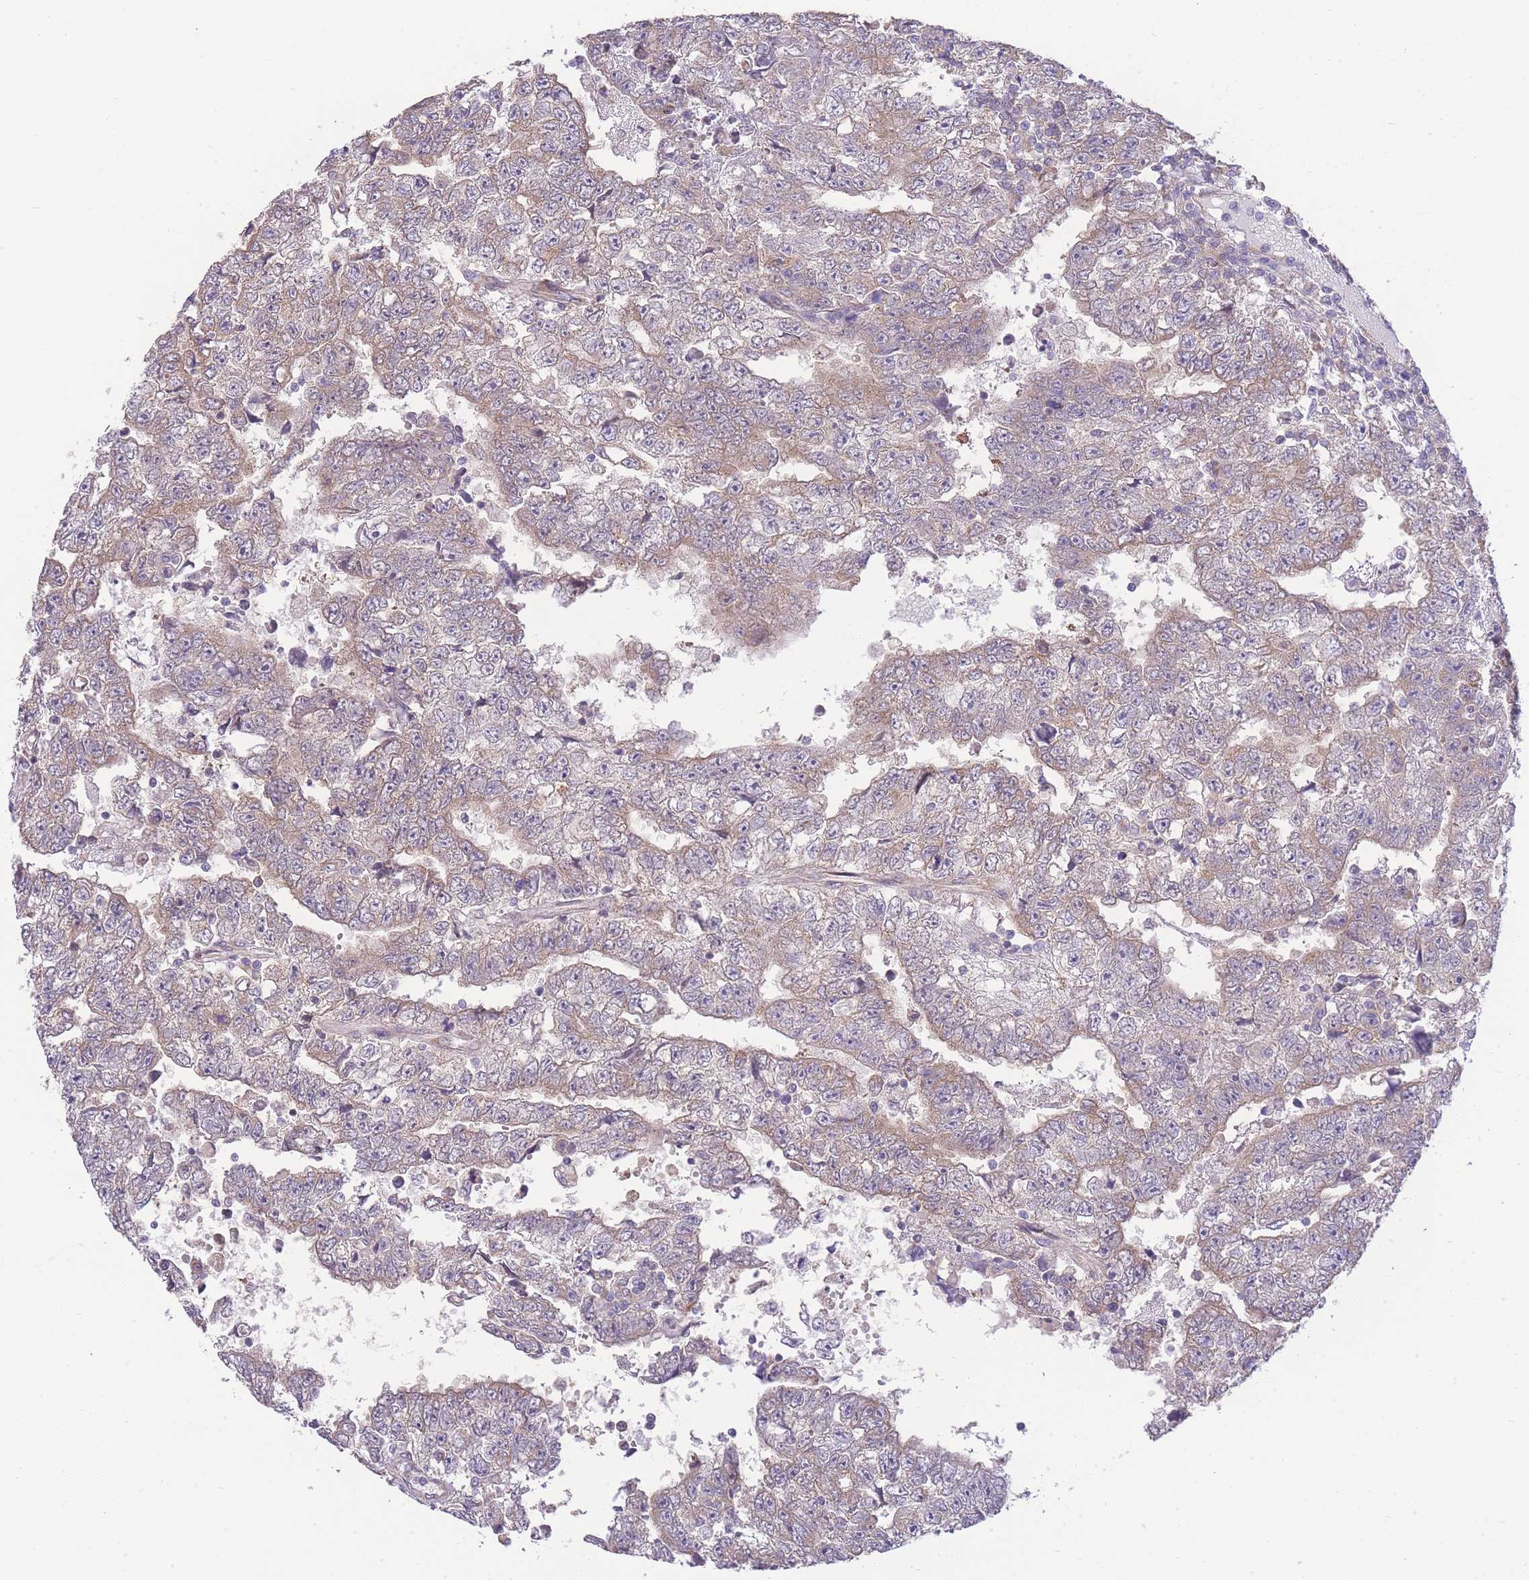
{"staining": {"intensity": "weak", "quantity": "<25%", "location": "cytoplasmic/membranous"}, "tissue": "testis cancer", "cell_type": "Tumor cells", "image_type": "cancer", "snomed": [{"axis": "morphology", "description": "Carcinoma, Embryonal, NOS"}, {"axis": "topography", "description": "Testis"}], "caption": "The immunohistochemistry photomicrograph has no significant positivity in tumor cells of testis cancer tissue. The staining was performed using DAB (3,3'-diaminobenzidine) to visualize the protein expression in brown, while the nuclei were stained in blue with hematoxylin (Magnification: 20x).", "gene": "BEX1", "patient": {"sex": "male", "age": 25}}